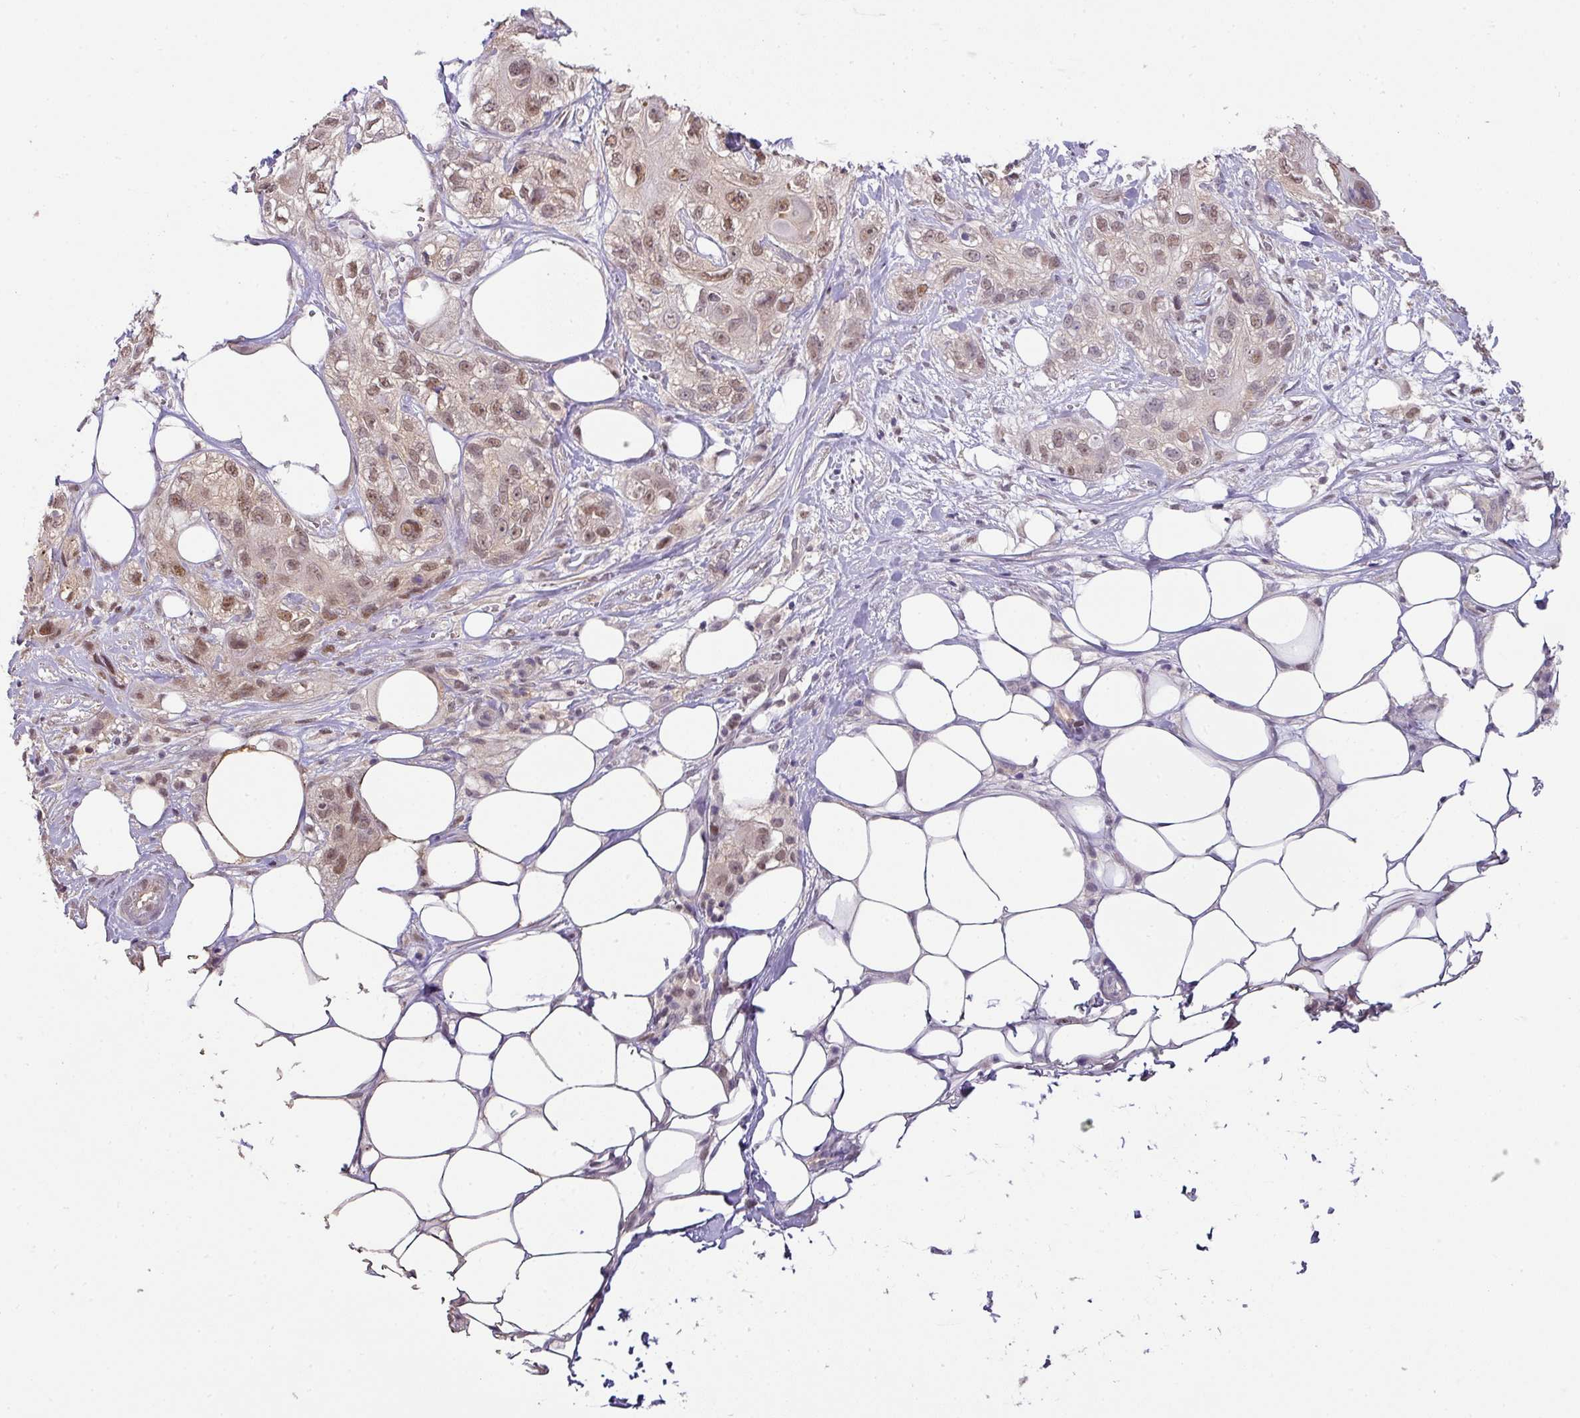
{"staining": {"intensity": "moderate", "quantity": "<25%", "location": "nuclear"}, "tissue": "skin cancer", "cell_type": "Tumor cells", "image_type": "cancer", "snomed": [{"axis": "morphology", "description": "Normal tissue, NOS"}, {"axis": "morphology", "description": "Squamous cell carcinoma, NOS"}, {"axis": "topography", "description": "Skin"}], "caption": "Brown immunohistochemical staining in human skin cancer demonstrates moderate nuclear expression in about <25% of tumor cells.", "gene": "RANBP9", "patient": {"sex": "male", "age": 72}}